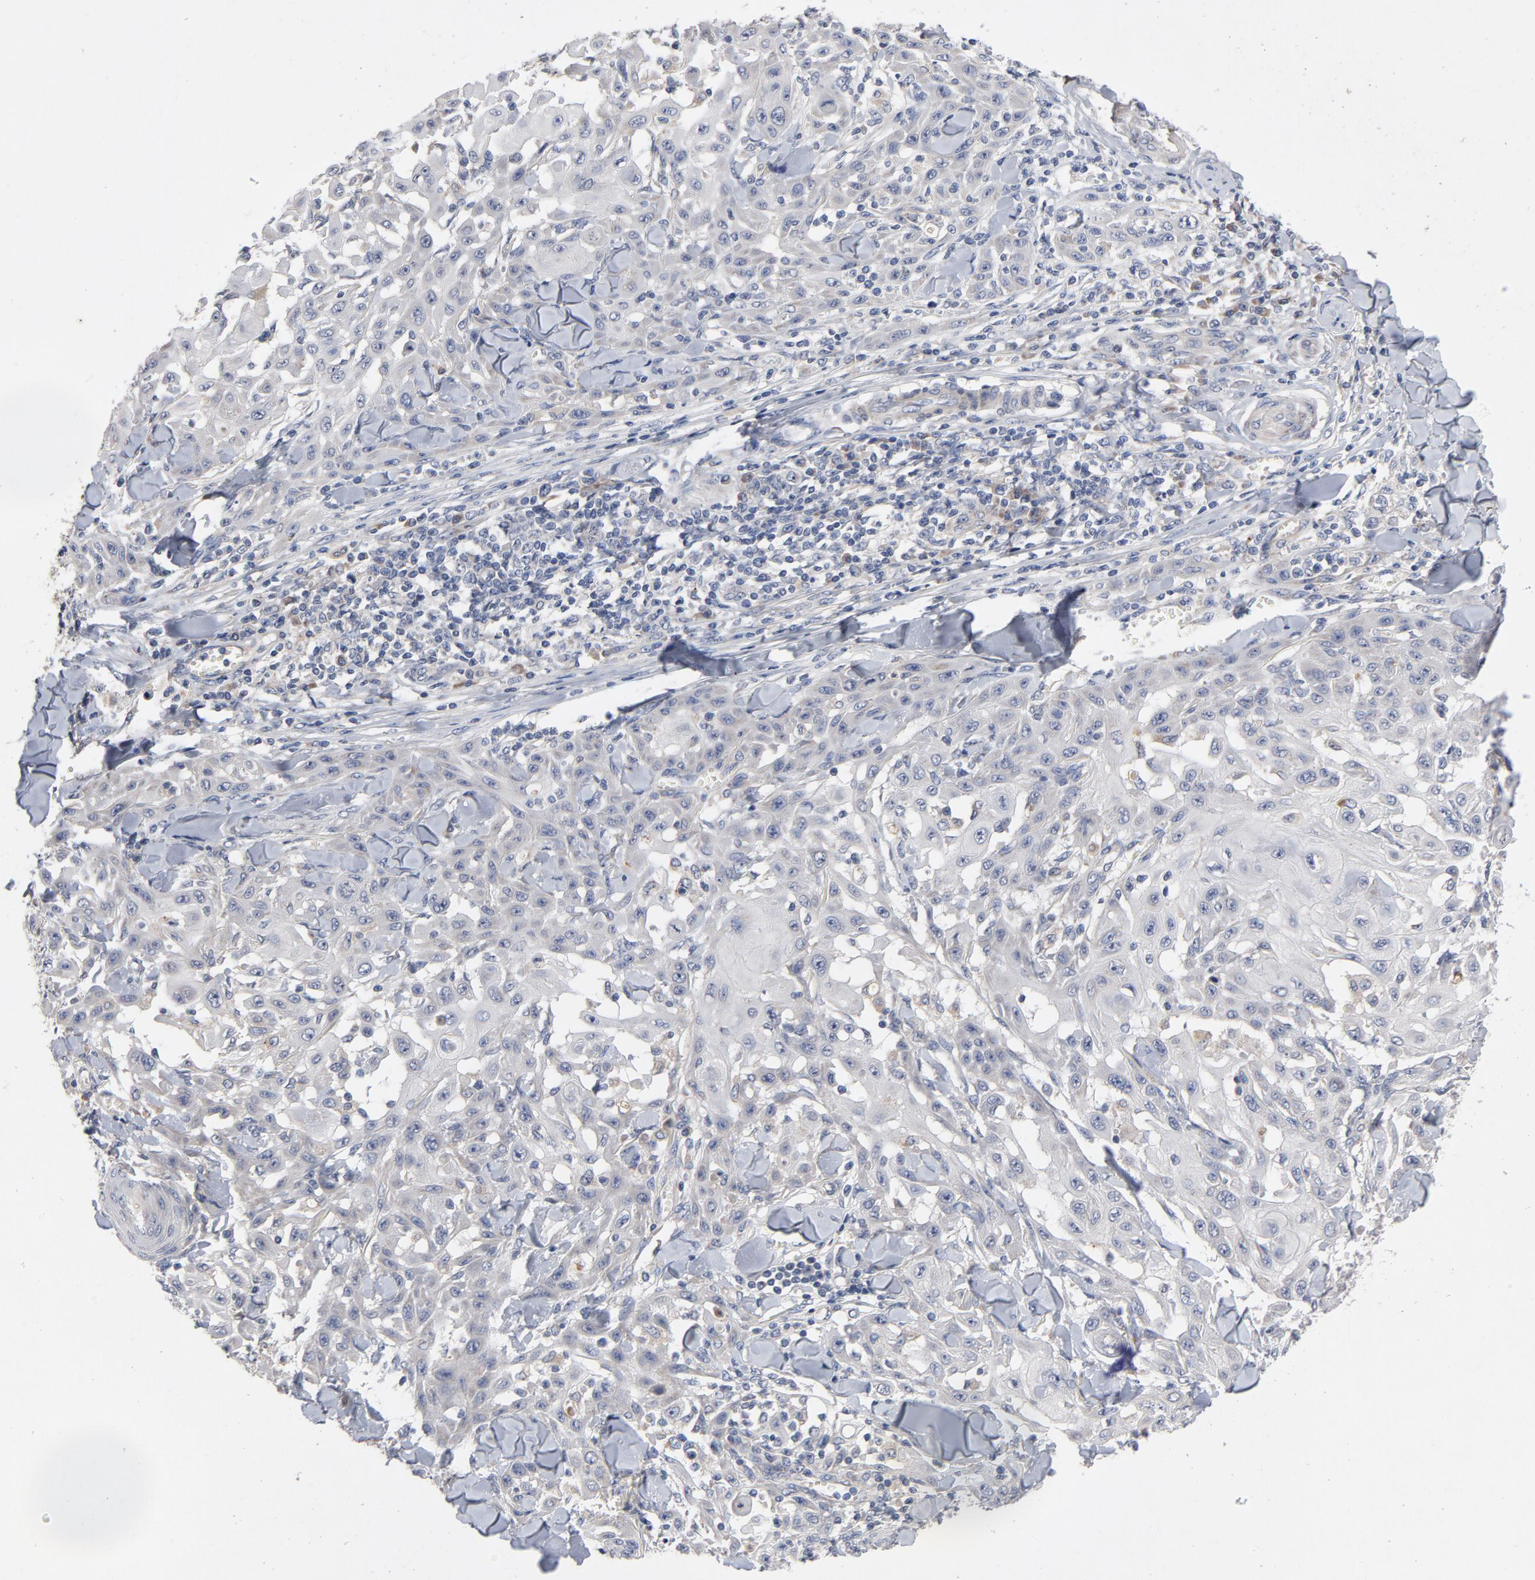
{"staining": {"intensity": "weak", "quantity": "<25%", "location": "cytoplasmic/membranous"}, "tissue": "skin cancer", "cell_type": "Tumor cells", "image_type": "cancer", "snomed": [{"axis": "morphology", "description": "Squamous cell carcinoma, NOS"}, {"axis": "topography", "description": "Skin"}], "caption": "DAB immunohistochemical staining of human skin squamous cell carcinoma reveals no significant expression in tumor cells.", "gene": "CCDC134", "patient": {"sex": "male", "age": 24}}